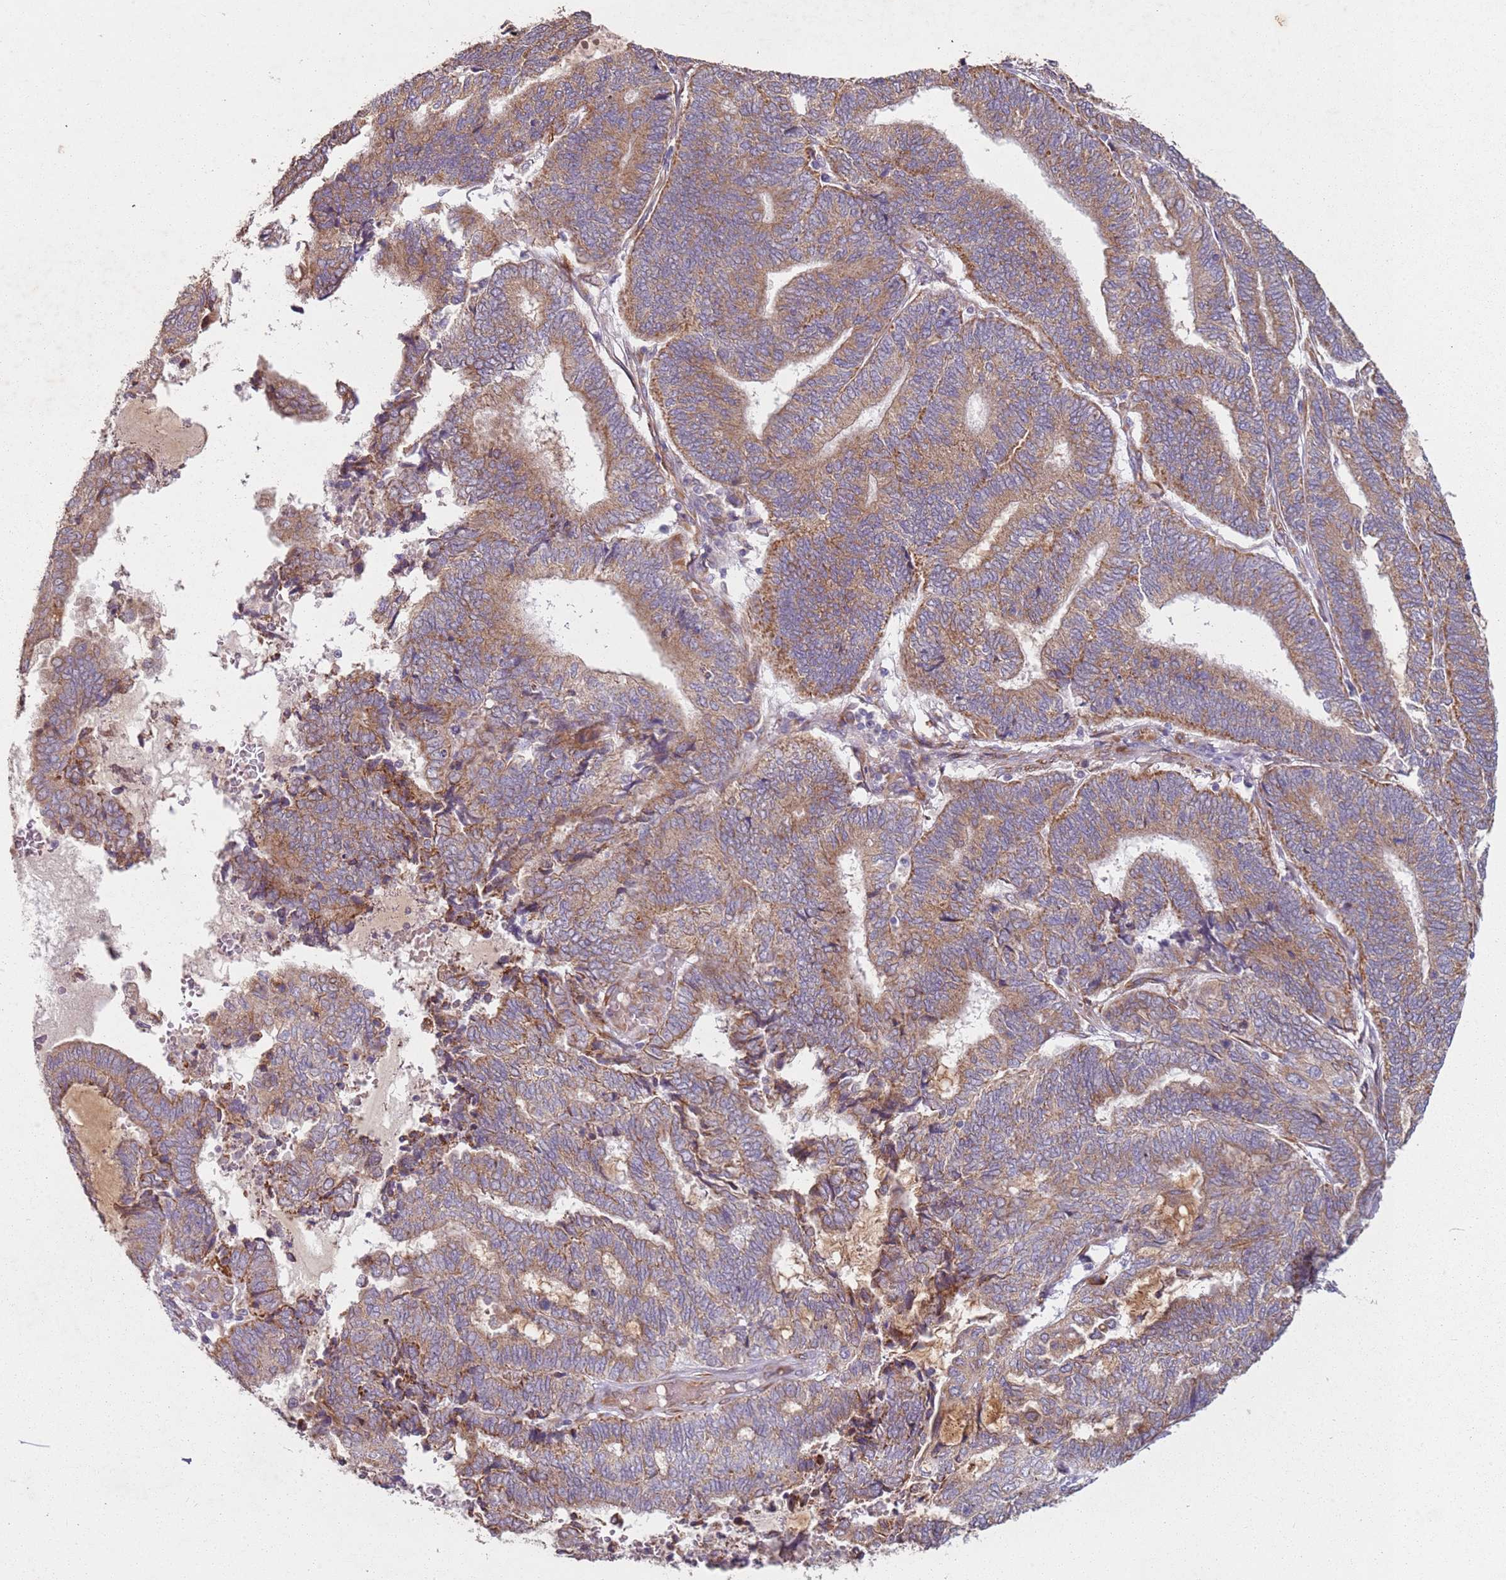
{"staining": {"intensity": "moderate", "quantity": ">75%", "location": "cytoplasmic/membranous"}, "tissue": "endometrial cancer", "cell_type": "Tumor cells", "image_type": "cancer", "snomed": [{"axis": "morphology", "description": "Adenocarcinoma, NOS"}, {"axis": "topography", "description": "Uterus"}, {"axis": "topography", "description": "Endometrium"}], "caption": "Immunohistochemical staining of endometrial cancer reveals medium levels of moderate cytoplasmic/membranous protein staining in about >75% of tumor cells.", "gene": "ARFRP1", "patient": {"sex": "female", "age": 70}}